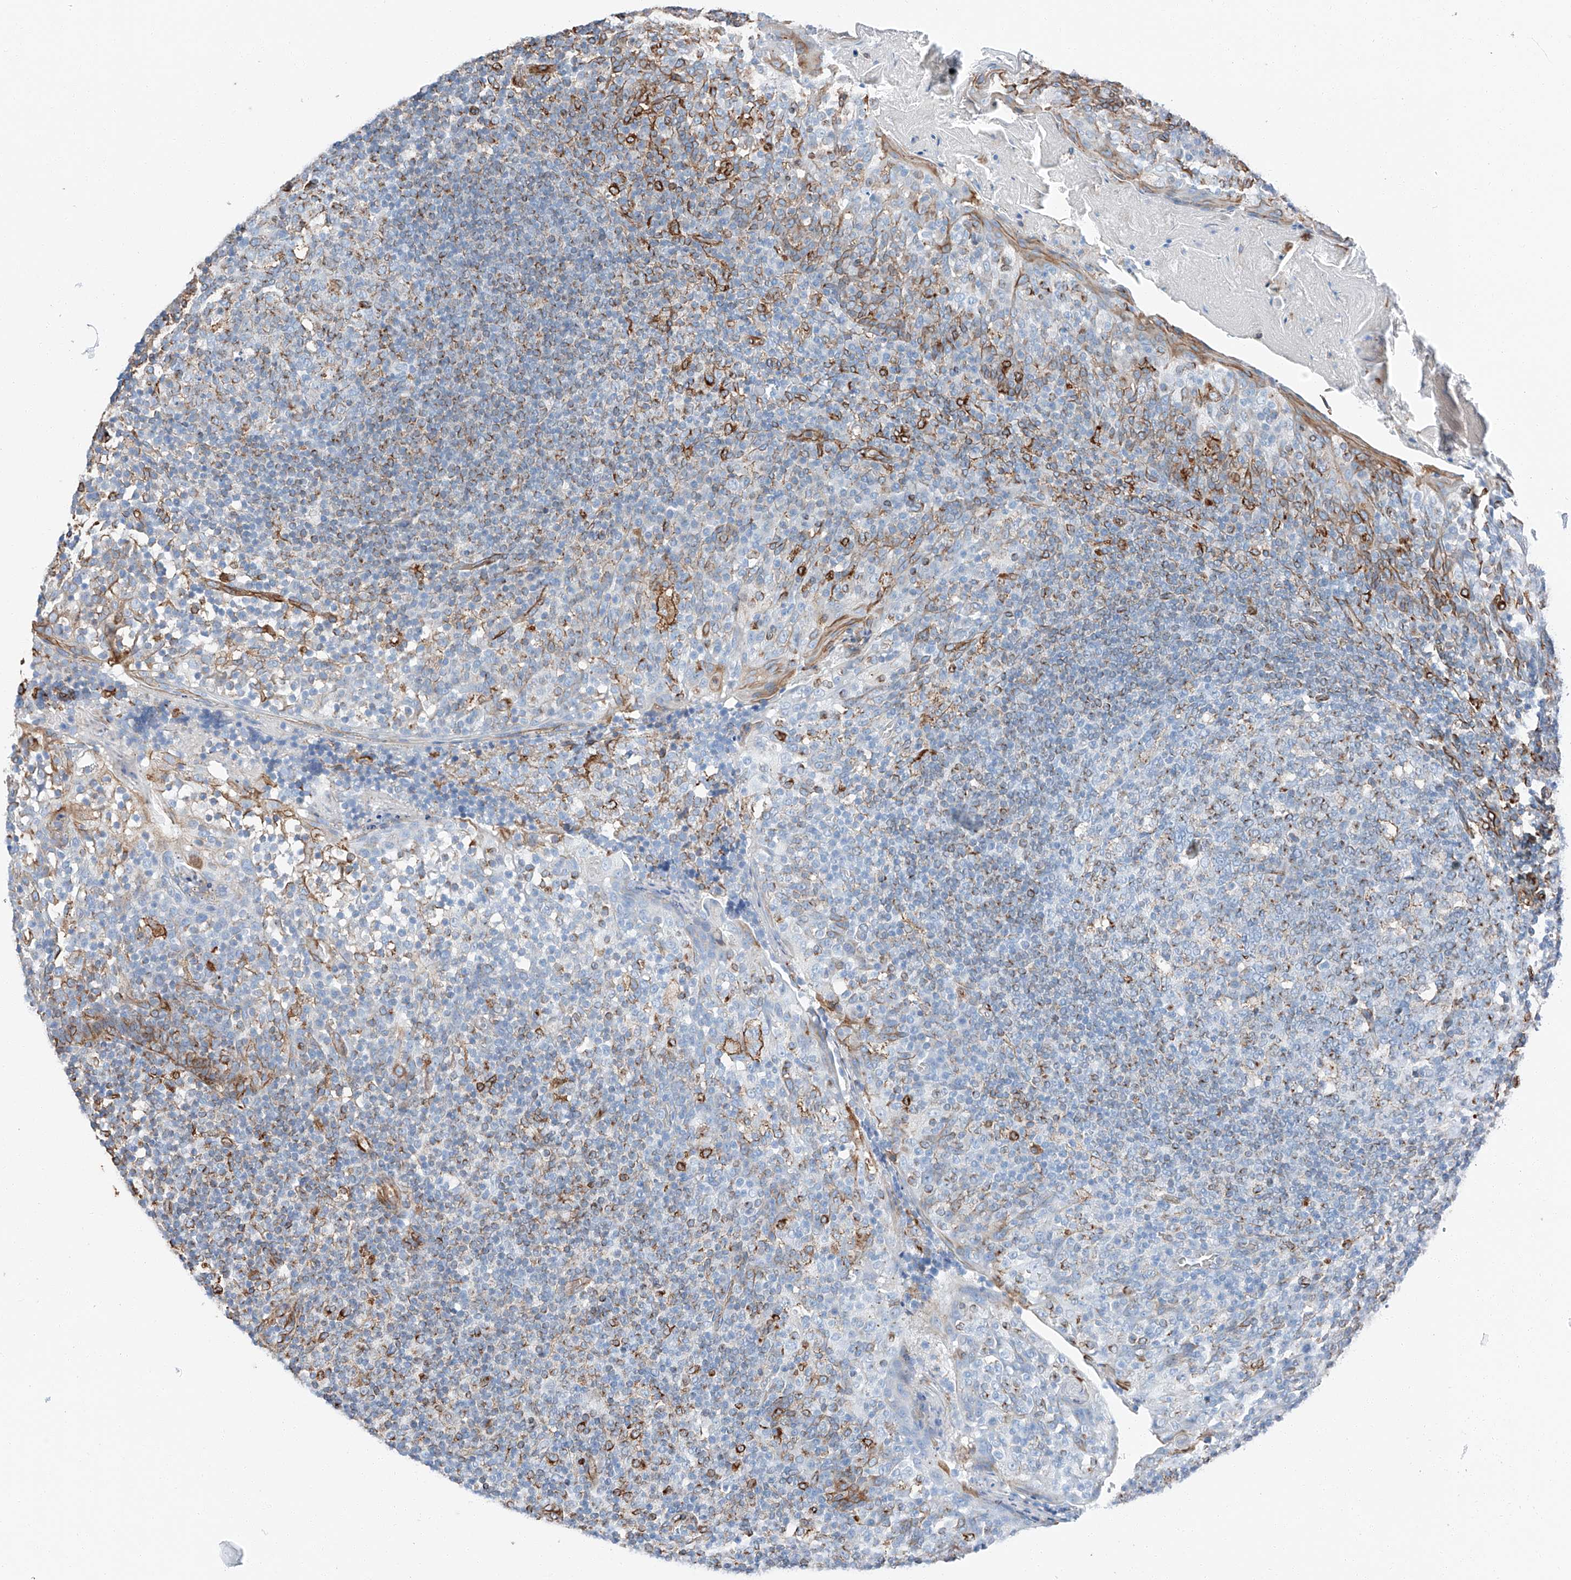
{"staining": {"intensity": "moderate", "quantity": "<25%", "location": "cytoplasmic/membranous"}, "tissue": "tonsil", "cell_type": "Germinal center cells", "image_type": "normal", "snomed": [{"axis": "morphology", "description": "Normal tissue, NOS"}, {"axis": "topography", "description": "Tonsil"}], "caption": "High-power microscopy captured an immunohistochemistry (IHC) image of normal tonsil, revealing moderate cytoplasmic/membranous positivity in approximately <25% of germinal center cells.", "gene": "ZNF804A", "patient": {"sex": "female", "age": 19}}